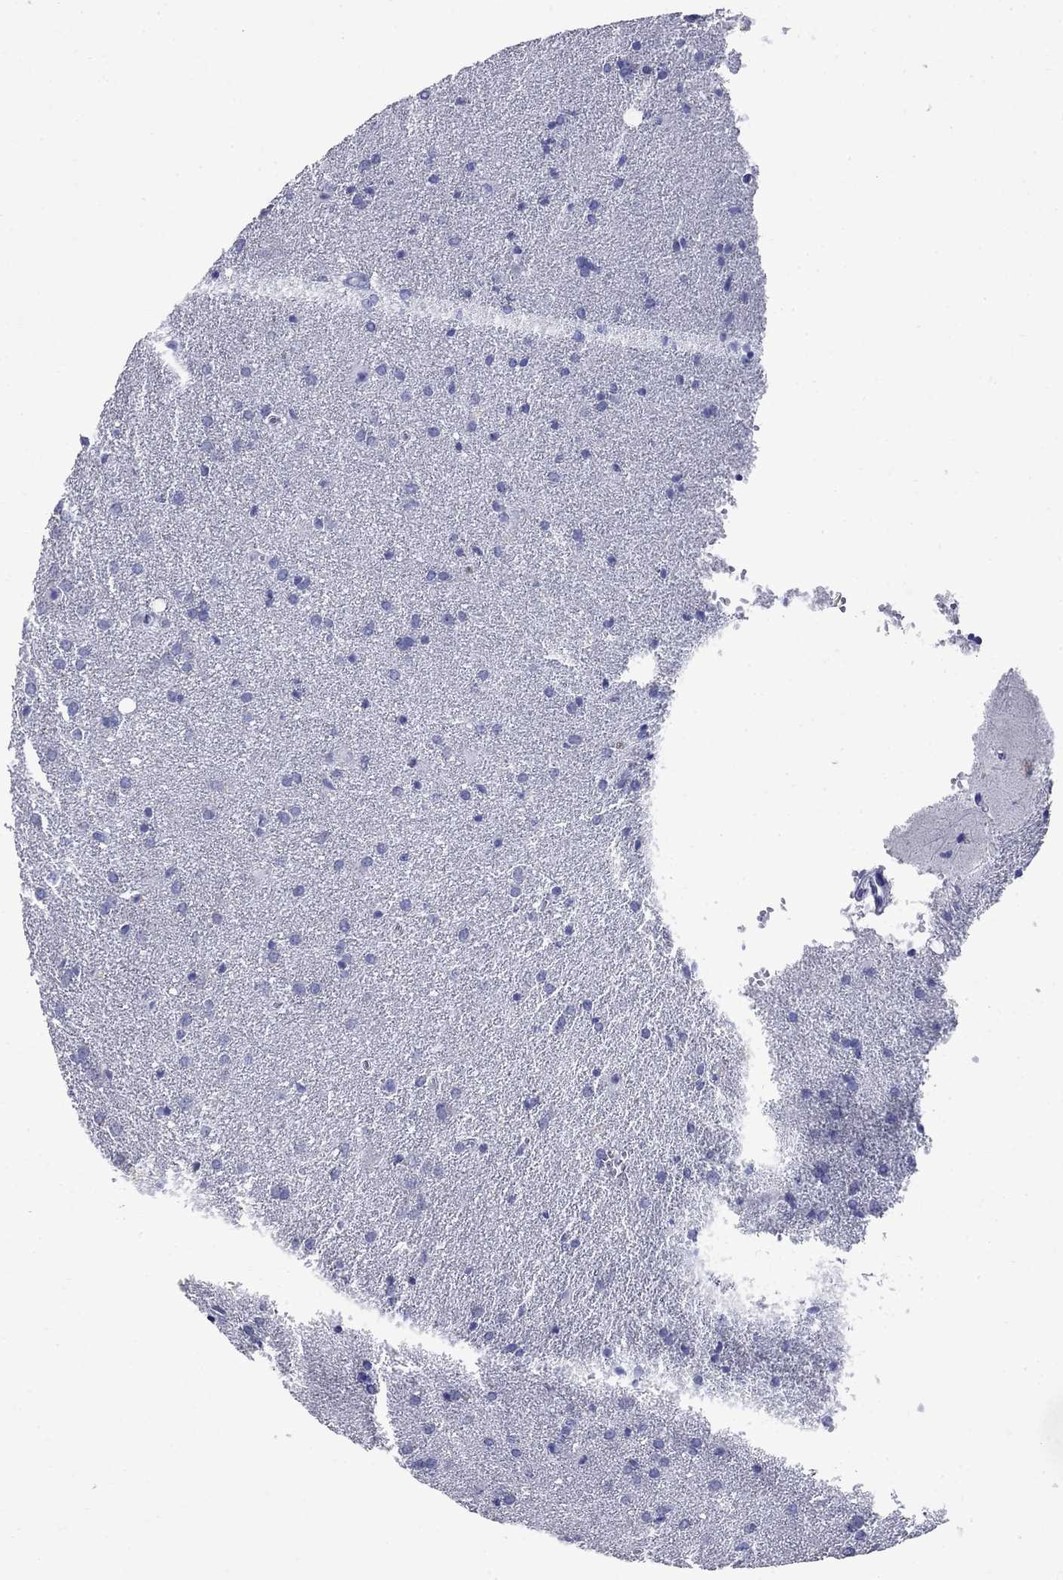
{"staining": {"intensity": "negative", "quantity": "none", "location": "none"}, "tissue": "glioma", "cell_type": "Tumor cells", "image_type": "cancer", "snomed": [{"axis": "morphology", "description": "Glioma, malignant, Low grade"}, {"axis": "topography", "description": "Brain"}], "caption": "An immunohistochemistry (IHC) image of glioma is shown. There is no staining in tumor cells of glioma.", "gene": "CD1A", "patient": {"sex": "male", "age": 58}}